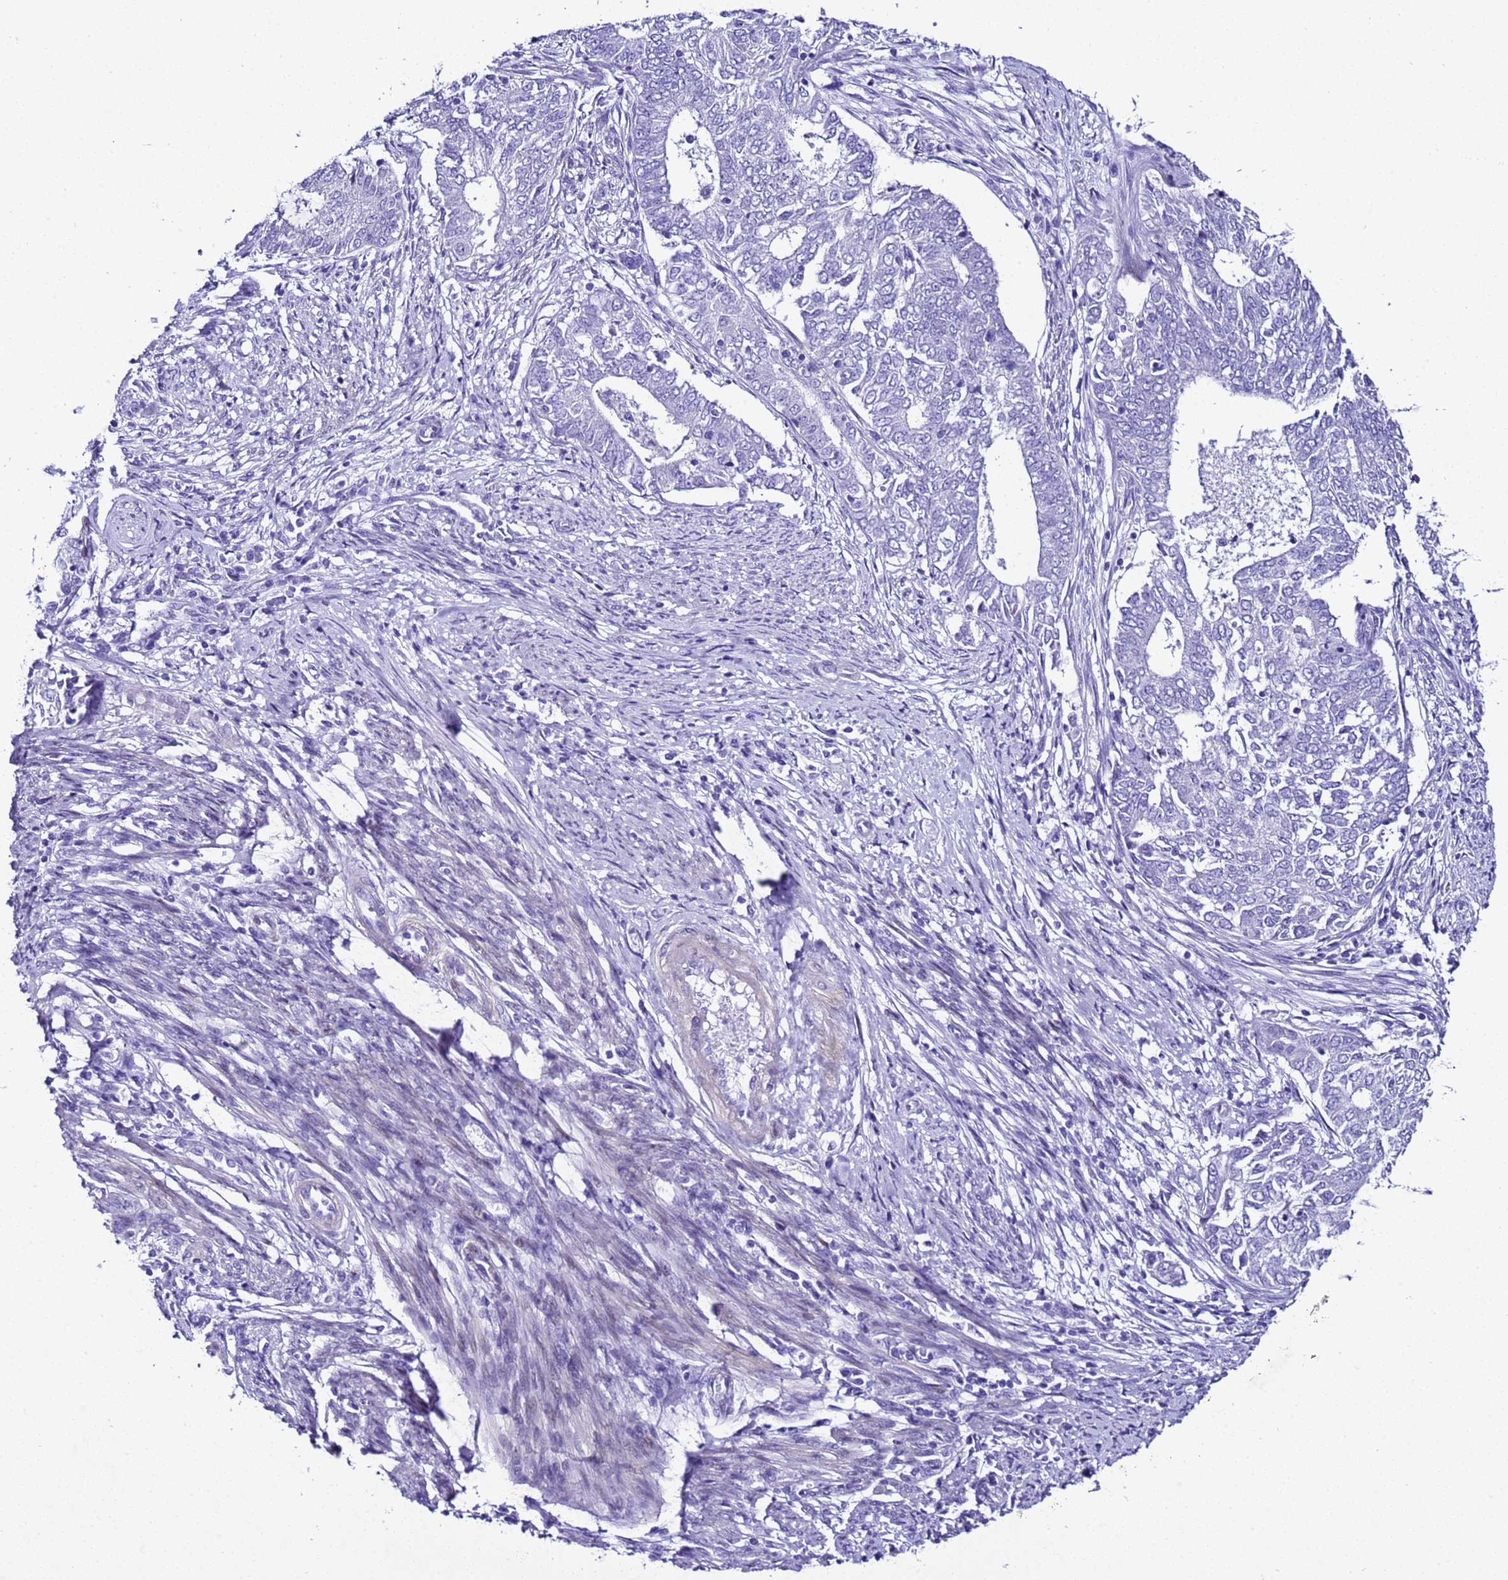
{"staining": {"intensity": "negative", "quantity": "none", "location": "none"}, "tissue": "endometrial cancer", "cell_type": "Tumor cells", "image_type": "cancer", "snomed": [{"axis": "morphology", "description": "Adenocarcinoma, NOS"}, {"axis": "topography", "description": "Endometrium"}], "caption": "There is no significant expression in tumor cells of adenocarcinoma (endometrial).", "gene": "ZNF417", "patient": {"sex": "female", "age": 62}}